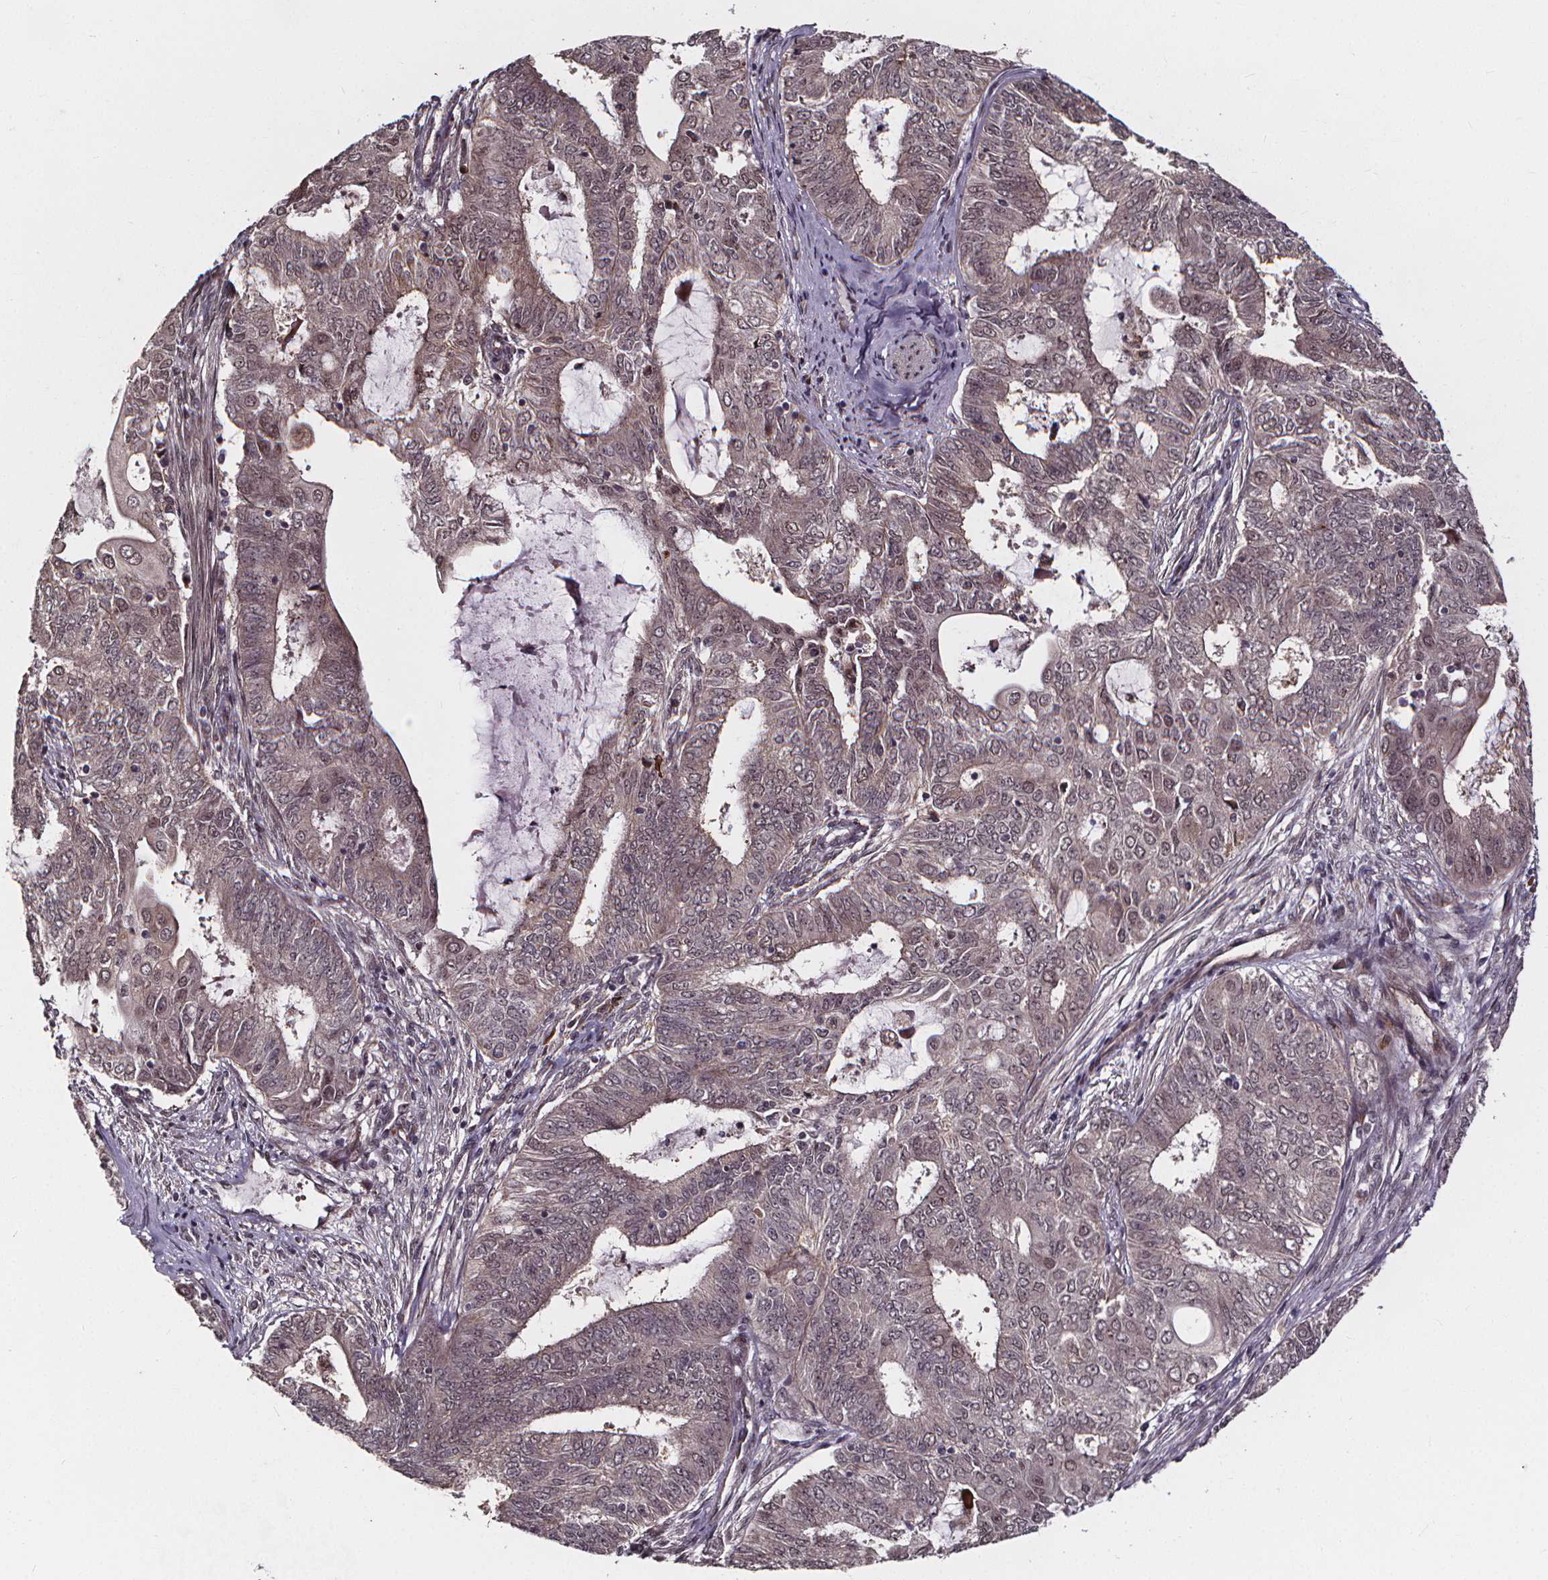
{"staining": {"intensity": "negative", "quantity": "none", "location": "none"}, "tissue": "endometrial cancer", "cell_type": "Tumor cells", "image_type": "cancer", "snomed": [{"axis": "morphology", "description": "Adenocarcinoma, NOS"}, {"axis": "topography", "description": "Endometrium"}], "caption": "High magnification brightfield microscopy of endometrial cancer (adenocarcinoma) stained with DAB (brown) and counterstained with hematoxylin (blue): tumor cells show no significant expression. (Stains: DAB (3,3'-diaminobenzidine) immunohistochemistry with hematoxylin counter stain, Microscopy: brightfield microscopy at high magnification).", "gene": "DDIT3", "patient": {"sex": "female", "age": 62}}